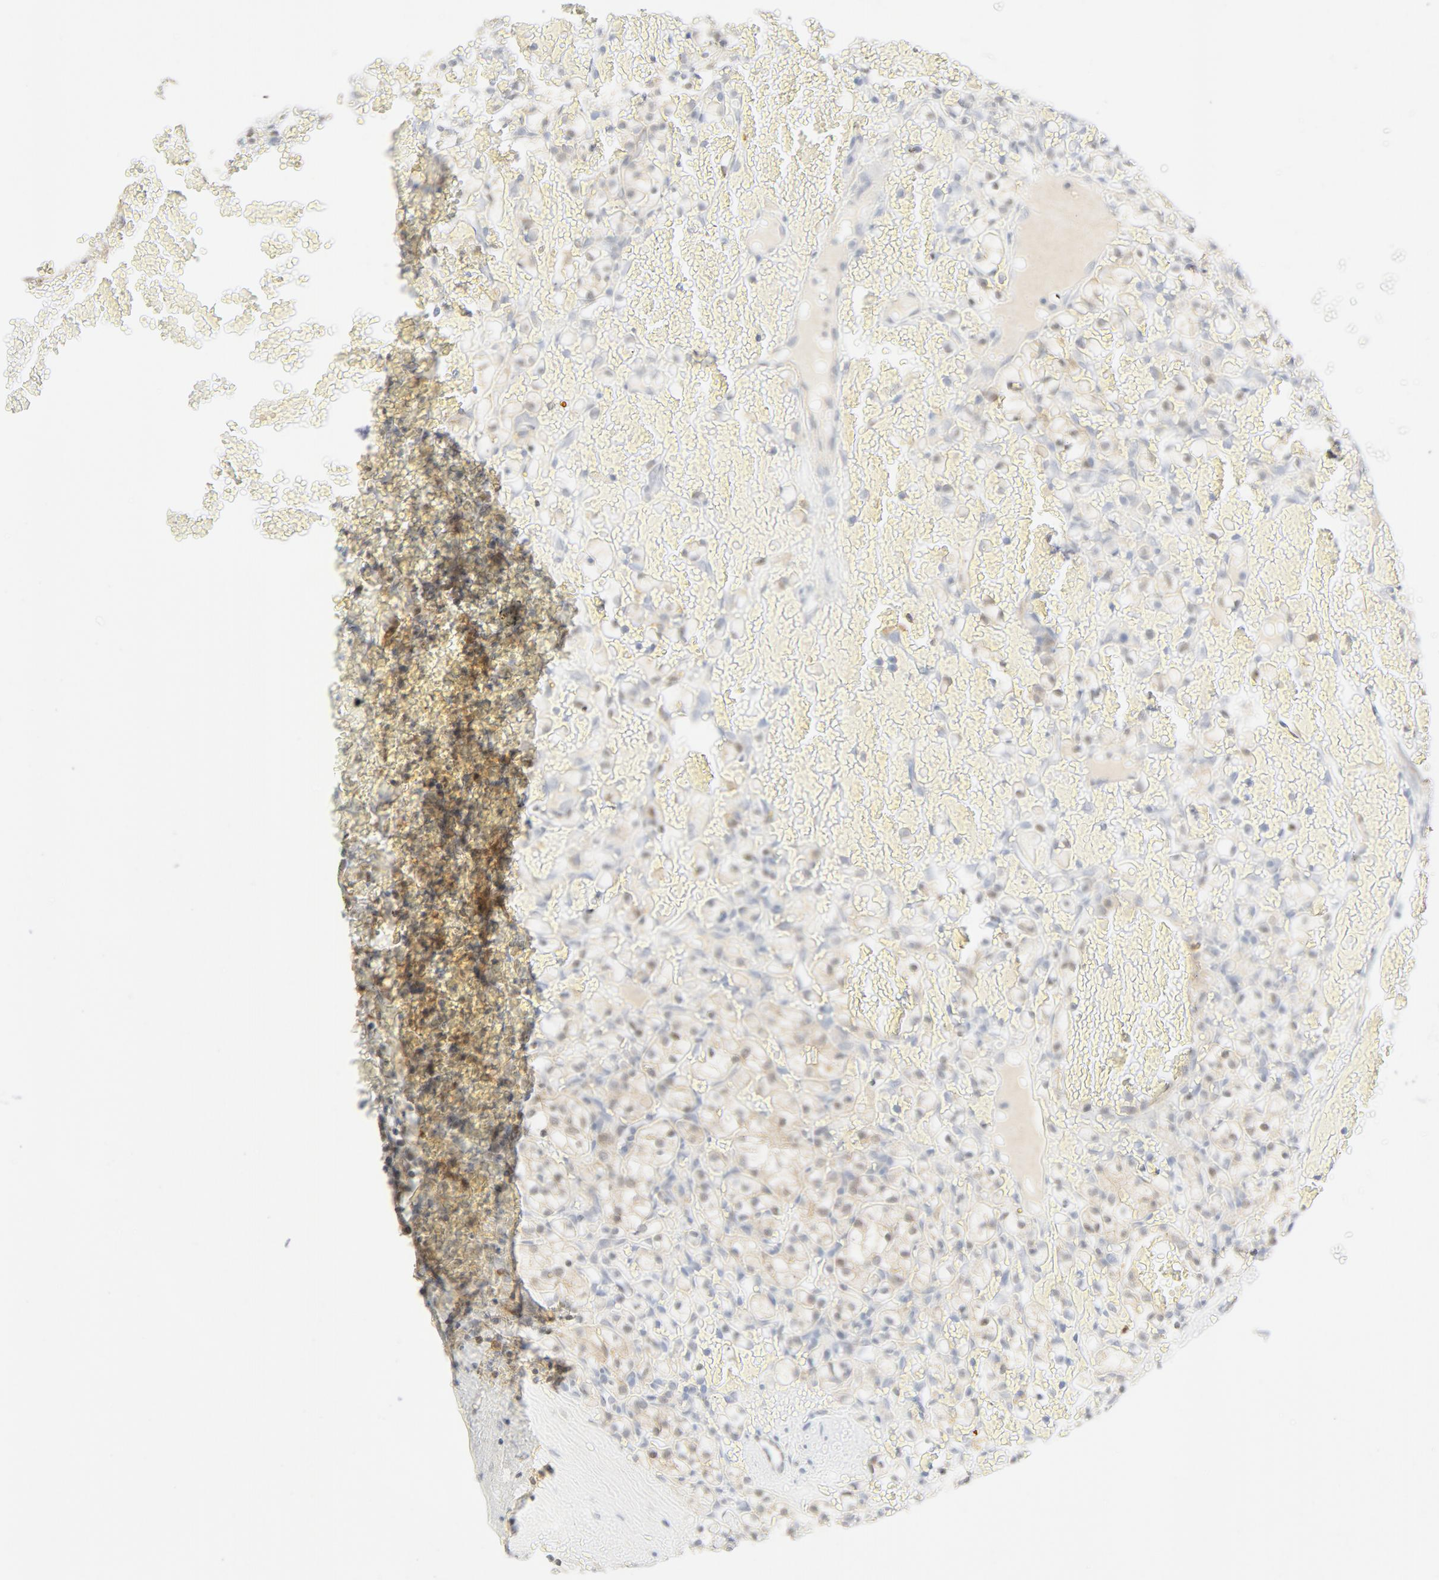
{"staining": {"intensity": "moderate", "quantity": "25%-75%", "location": "cytoplasmic/membranous"}, "tissue": "renal cancer", "cell_type": "Tumor cells", "image_type": "cancer", "snomed": [{"axis": "morphology", "description": "Adenocarcinoma, NOS"}, {"axis": "topography", "description": "Kidney"}], "caption": "Protein expression analysis of human renal cancer (adenocarcinoma) reveals moderate cytoplasmic/membranous positivity in about 25%-75% of tumor cells. The protein of interest is stained brown, and the nuclei are stained in blue (DAB IHC with brightfield microscopy, high magnification).", "gene": "PGM1", "patient": {"sex": "female", "age": 60}}